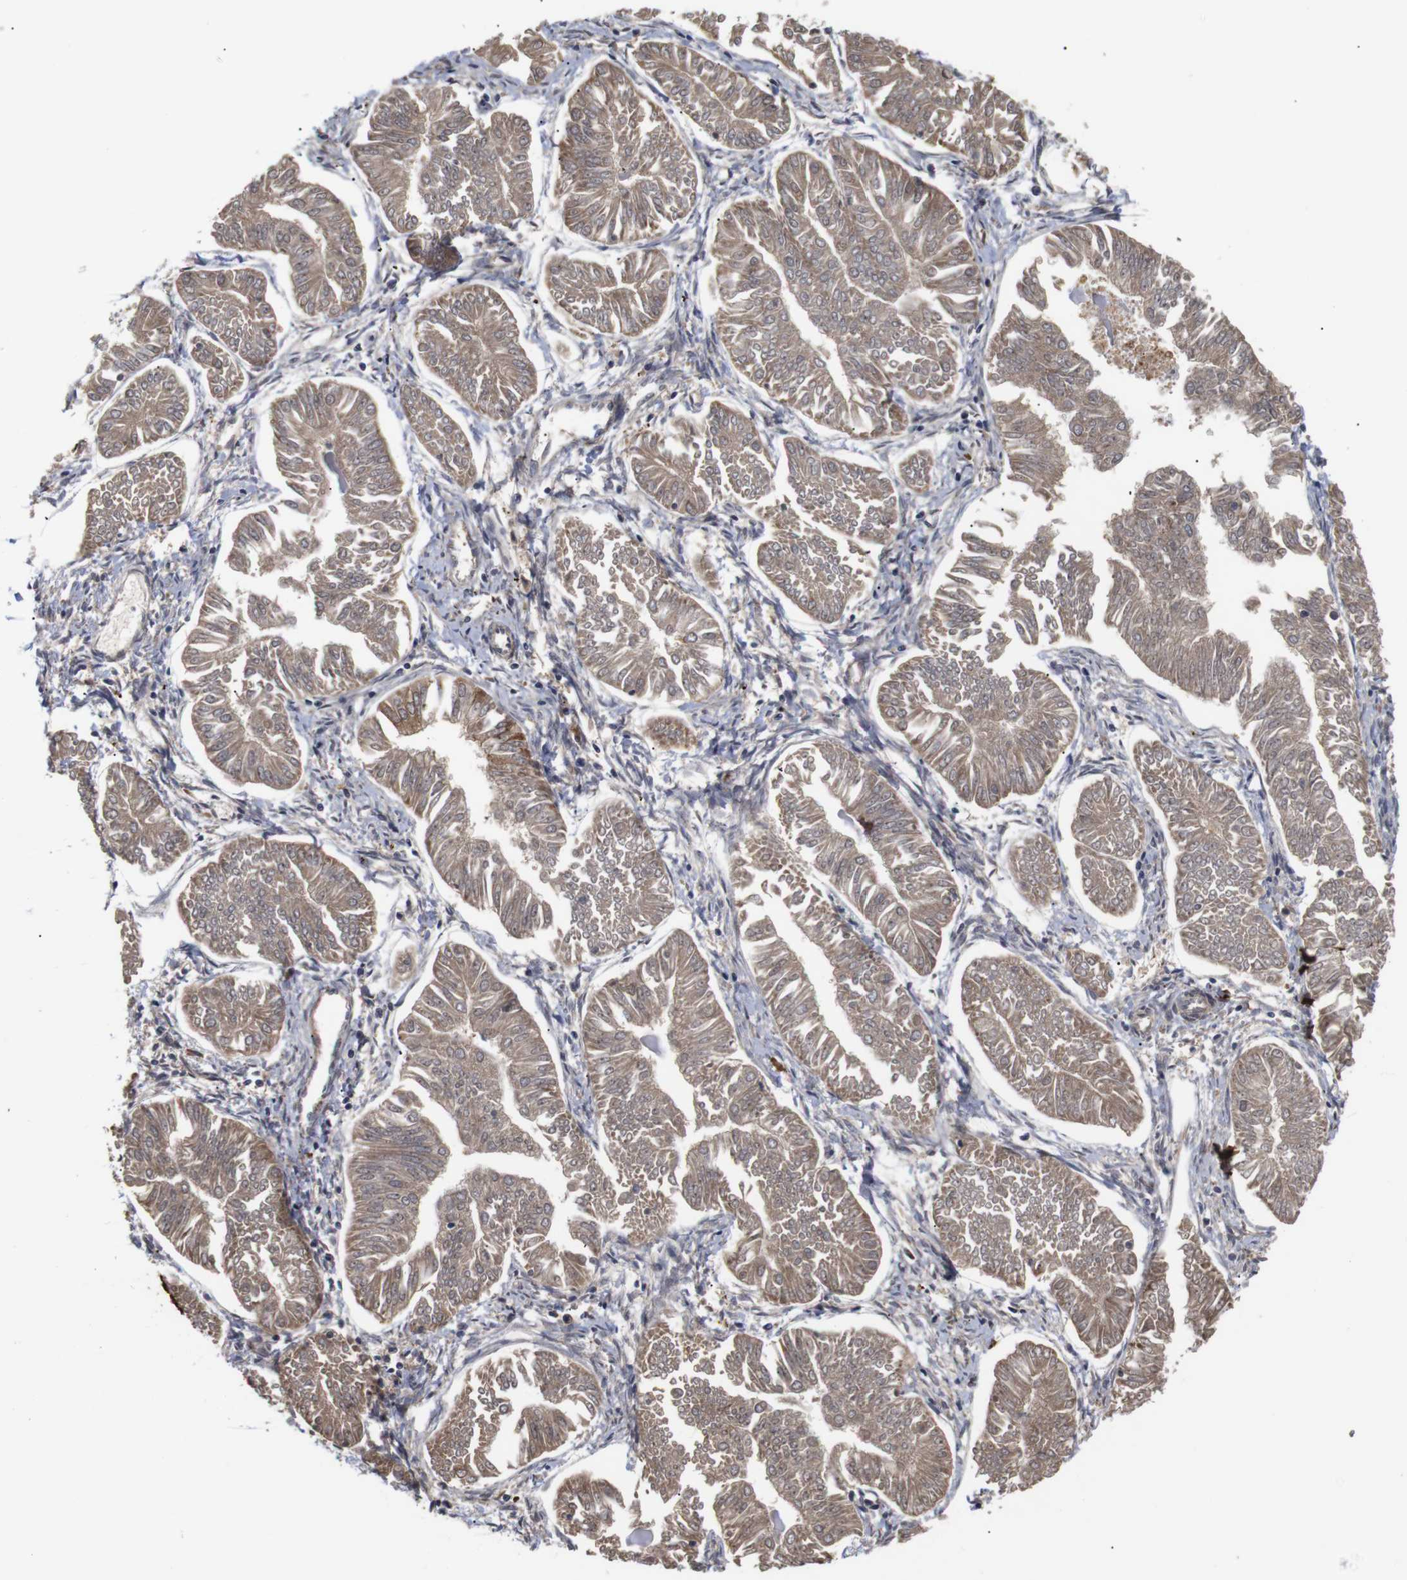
{"staining": {"intensity": "moderate", "quantity": ">75%", "location": "cytoplasmic/membranous"}, "tissue": "endometrial cancer", "cell_type": "Tumor cells", "image_type": "cancer", "snomed": [{"axis": "morphology", "description": "Adenocarcinoma, NOS"}, {"axis": "topography", "description": "Endometrium"}], "caption": "Adenocarcinoma (endometrial) was stained to show a protein in brown. There is medium levels of moderate cytoplasmic/membranous expression in about >75% of tumor cells.", "gene": "PDLIM5", "patient": {"sex": "female", "age": 53}}